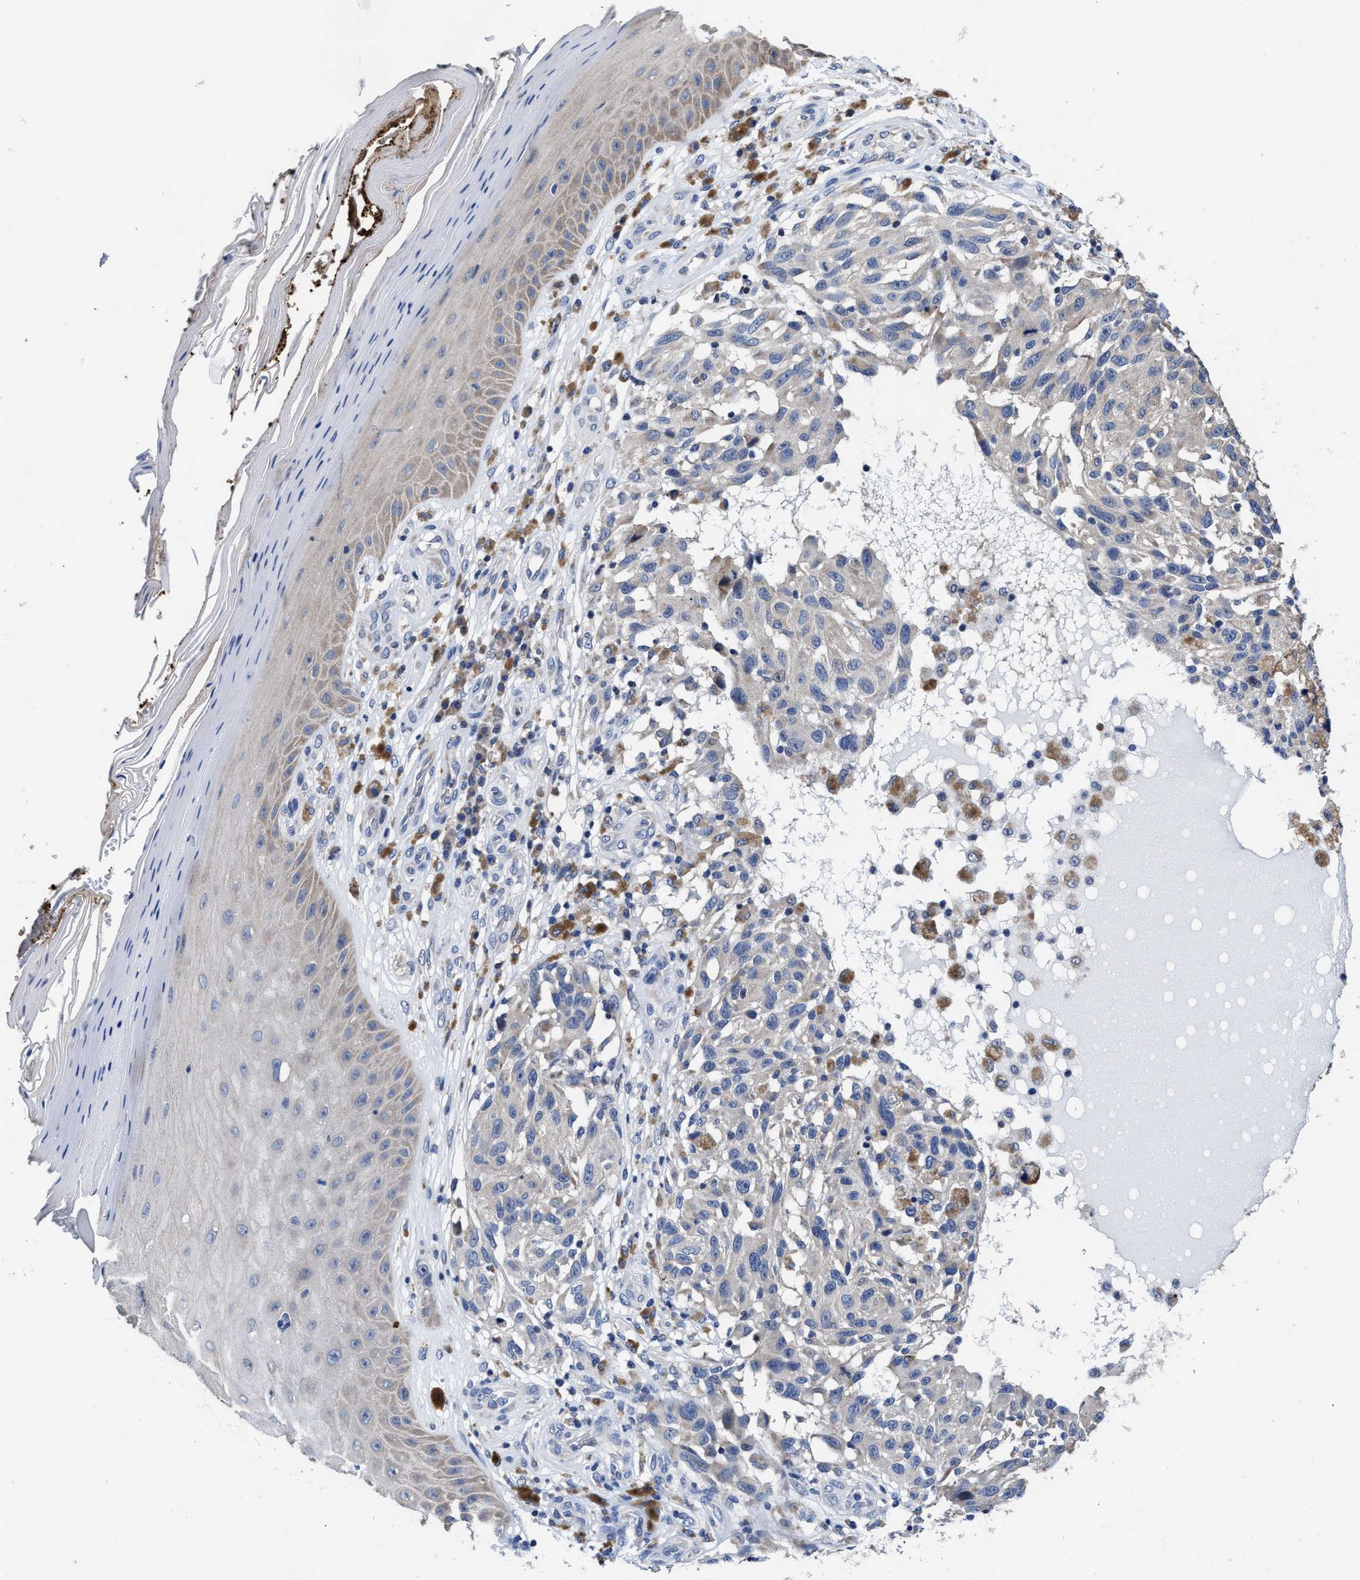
{"staining": {"intensity": "negative", "quantity": "none", "location": "none"}, "tissue": "melanoma", "cell_type": "Tumor cells", "image_type": "cancer", "snomed": [{"axis": "morphology", "description": "Malignant melanoma, NOS"}, {"axis": "topography", "description": "Skin"}], "caption": "This is a image of immunohistochemistry (IHC) staining of malignant melanoma, which shows no expression in tumor cells. (Immunohistochemistry (ihc), brightfield microscopy, high magnification).", "gene": "HOOK1", "patient": {"sex": "female", "age": 73}}